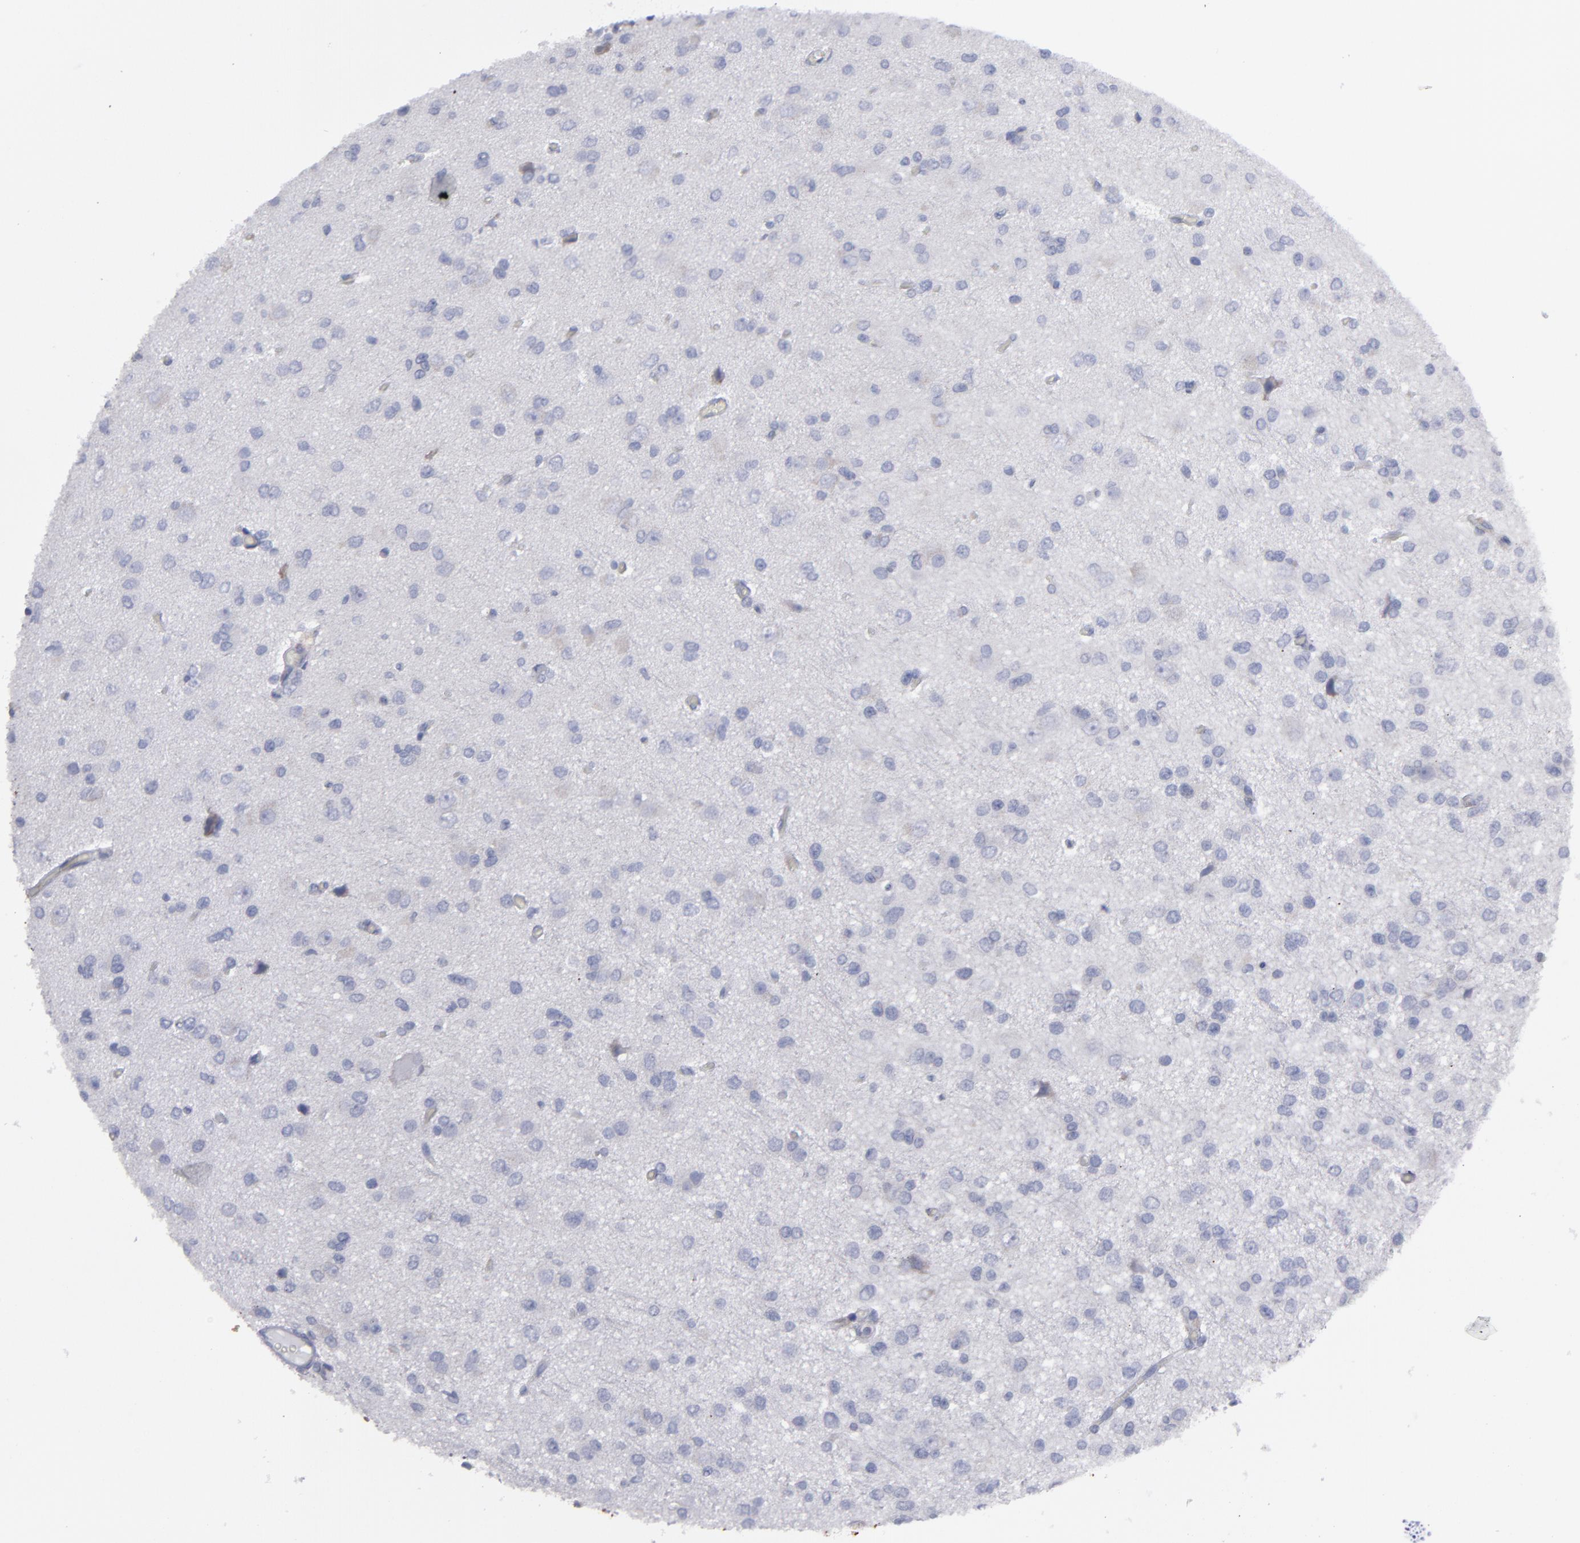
{"staining": {"intensity": "weak", "quantity": ">75%", "location": "cytoplasmic/membranous"}, "tissue": "glioma", "cell_type": "Tumor cells", "image_type": "cancer", "snomed": [{"axis": "morphology", "description": "Glioma, malignant, Low grade"}, {"axis": "topography", "description": "Brain"}], "caption": "DAB (3,3'-diaminobenzidine) immunohistochemical staining of human glioma displays weak cytoplasmic/membranous protein positivity in approximately >75% of tumor cells. (Stains: DAB (3,3'-diaminobenzidine) in brown, nuclei in blue, Microscopy: brightfield microscopy at high magnification).", "gene": "CCDC80", "patient": {"sex": "male", "age": 42}}